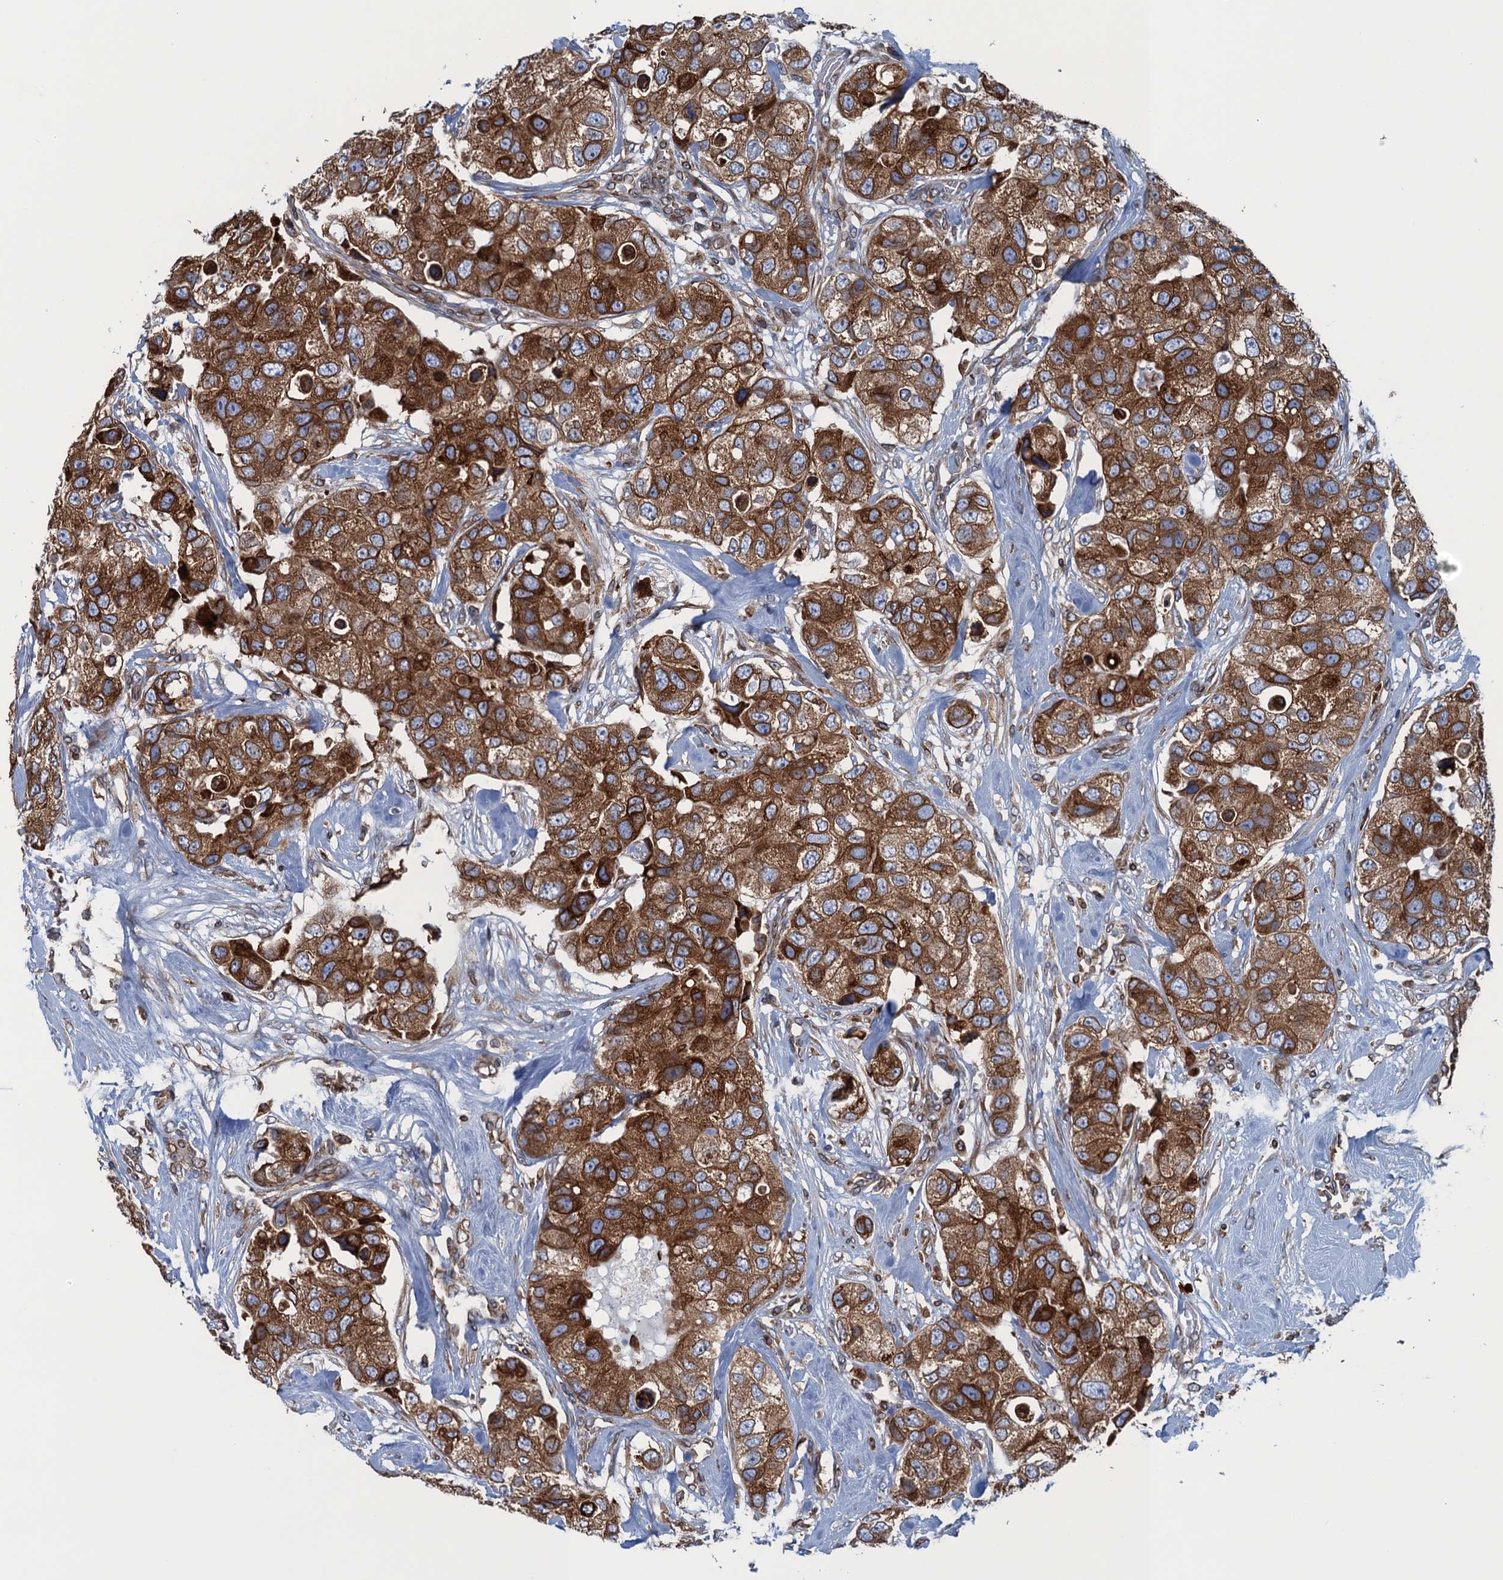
{"staining": {"intensity": "strong", "quantity": ">75%", "location": "cytoplasmic/membranous"}, "tissue": "breast cancer", "cell_type": "Tumor cells", "image_type": "cancer", "snomed": [{"axis": "morphology", "description": "Duct carcinoma"}, {"axis": "topography", "description": "Breast"}], "caption": "A brown stain labels strong cytoplasmic/membranous staining of a protein in human breast cancer tumor cells. The staining was performed using DAB (3,3'-diaminobenzidine), with brown indicating positive protein expression. Nuclei are stained blue with hematoxylin.", "gene": "TMEM205", "patient": {"sex": "female", "age": 62}}